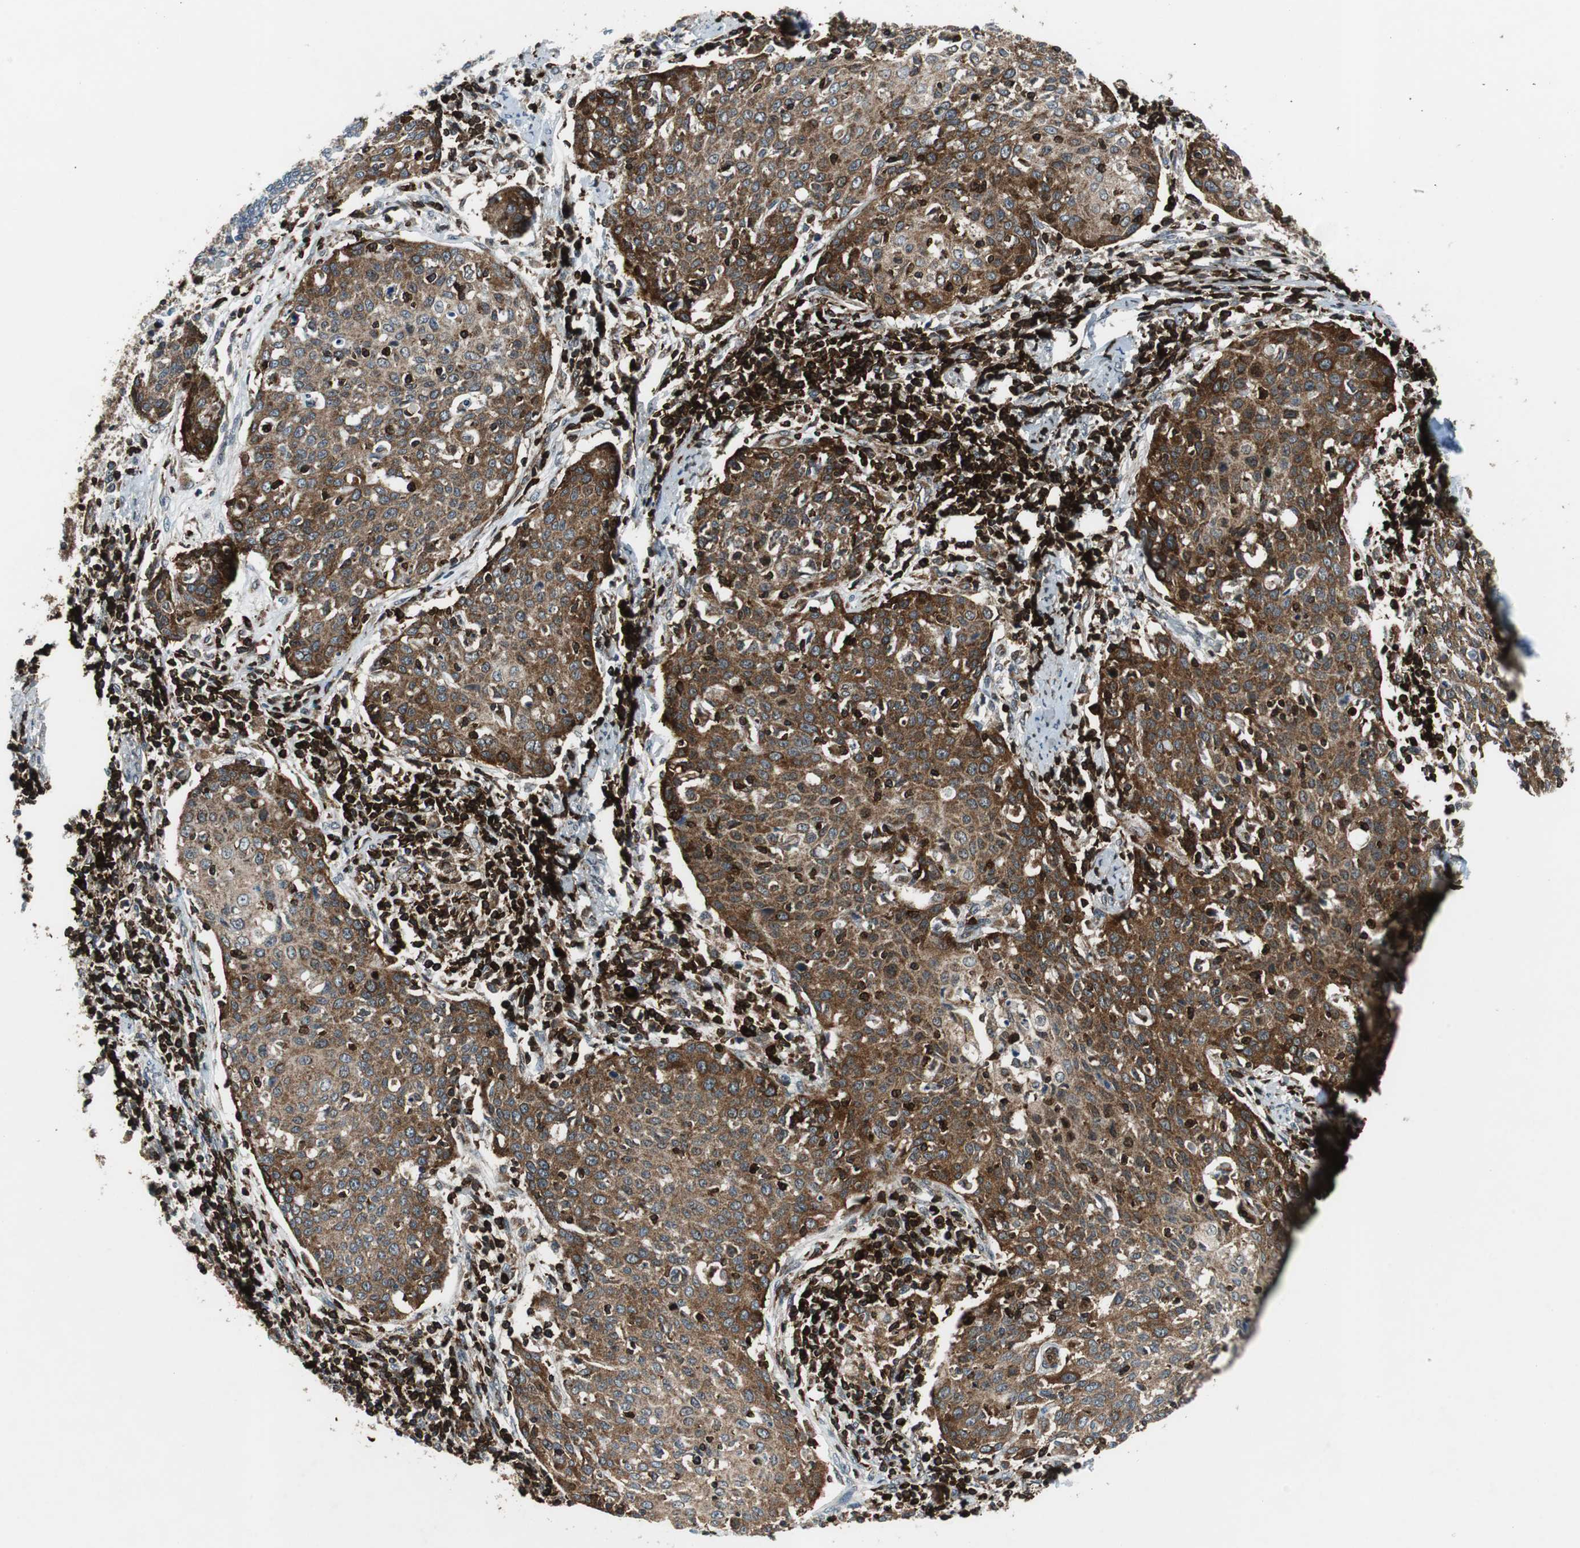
{"staining": {"intensity": "strong", "quantity": ">75%", "location": "cytoplasmic/membranous"}, "tissue": "cervical cancer", "cell_type": "Tumor cells", "image_type": "cancer", "snomed": [{"axis": "morphology", "description": "Squamous cell carcinoma, NOS"}, {"axis": "topography", "description": "Cervix"}], "caption": "Human cervical cancer (squamous cell carcinoma) stained with a protein marker displays strong staining in tumor cells.", "gene": "TUBA4A", "patient": {"sex": "female", "age": 38}}